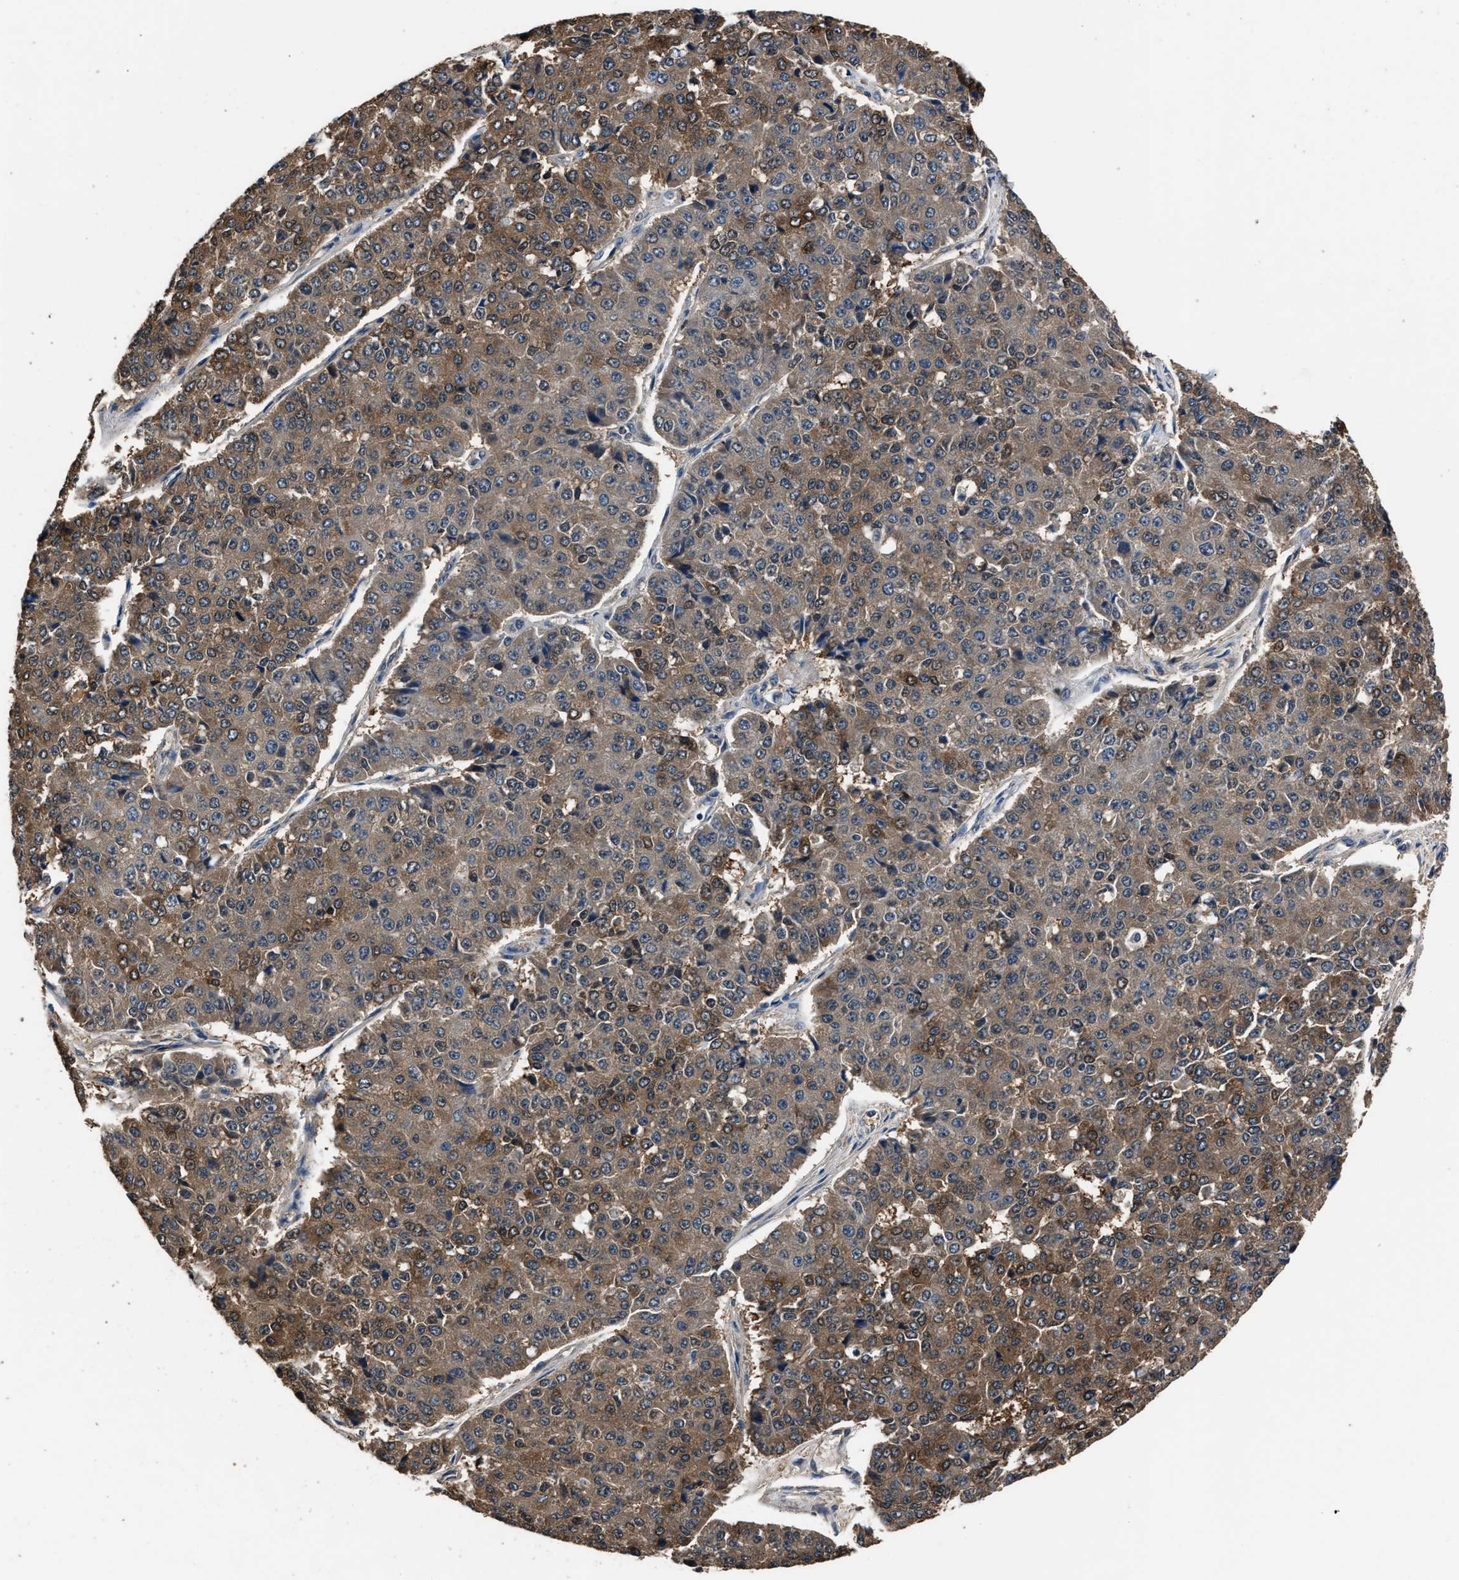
{"staining": {"intensity": "moderate", "quantity": ">75%", "location": "cytoplasmic/membranous"}, "tissue": "pancreatic cancer", "cell_type": "Tumor cells", "image_type": "cancer", "snomed": [{"axis": "morphology", "description": "Adenocarcinoma, NOS"}, {"axis": "topography", "description": "Pancreas"}], "caption": "Tumor cells display medium levels of moderate cytoplasmic/membranous positivity in approximately >75% of cells in human pancreatic cancer (adenocarcinoma).", "gene": "GSTP1", "patient": {"sex": "male", "age": 50}}